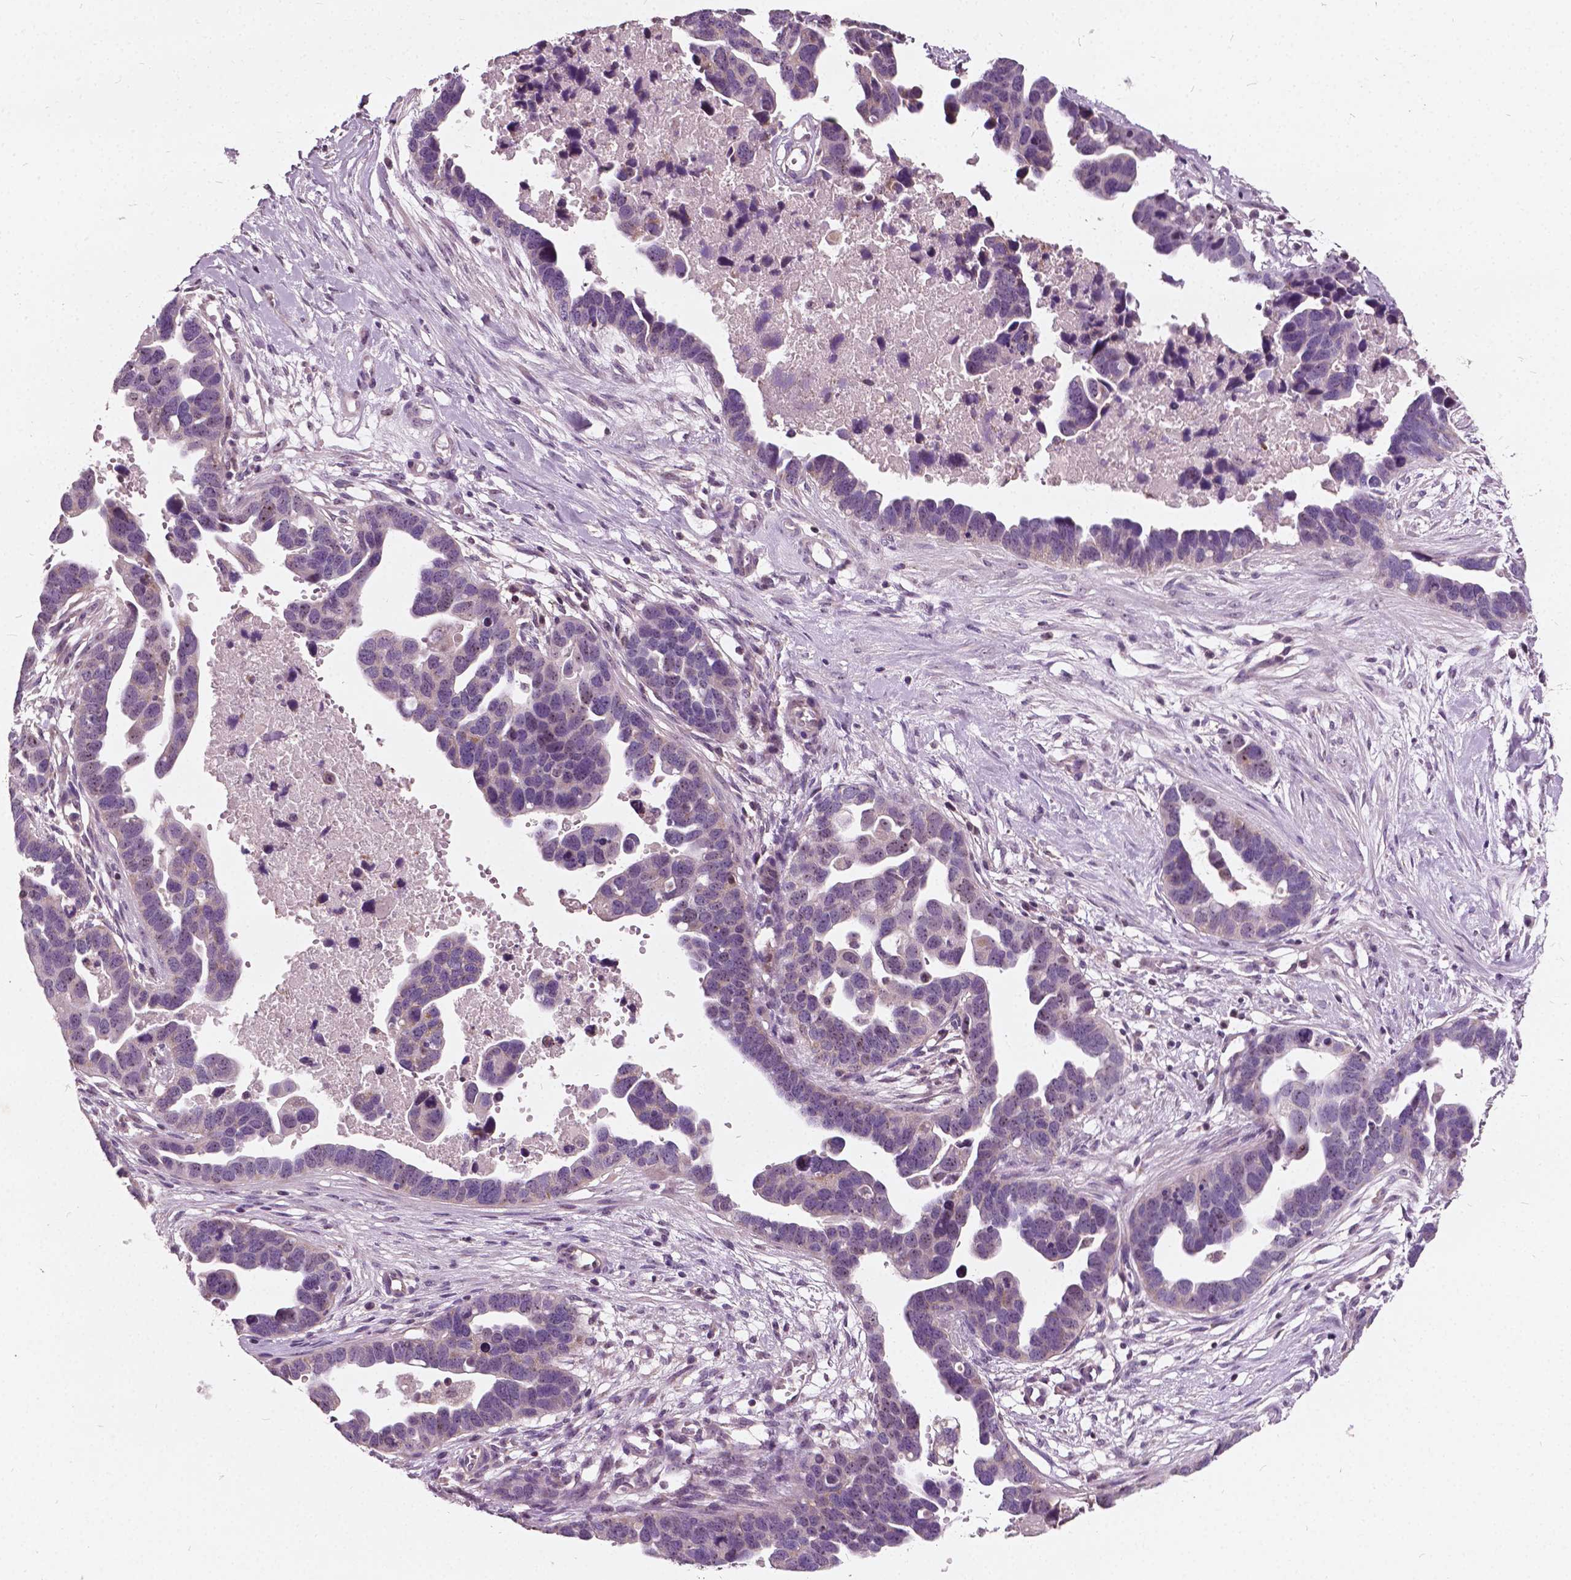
{"staining": {"intensity": "weak", "quantity": "<25%", "location": "nuclear"}, "tissue": "ovarian cancer", "cell_type": "Tumor cells", "image_type": "cancer", "snomed": [{"axis": "morphology", "description": "Cystadenocarcinoma, serous, NOS"}, {"axis": "topography", "description": "Ovary"}], "caption": "The micrograph displays no staining of tumor cells in serous cystadenocarcinoma (ovarian).", "gene": "ODF3L2", "patient": {"sex": "female", "age": 54}}